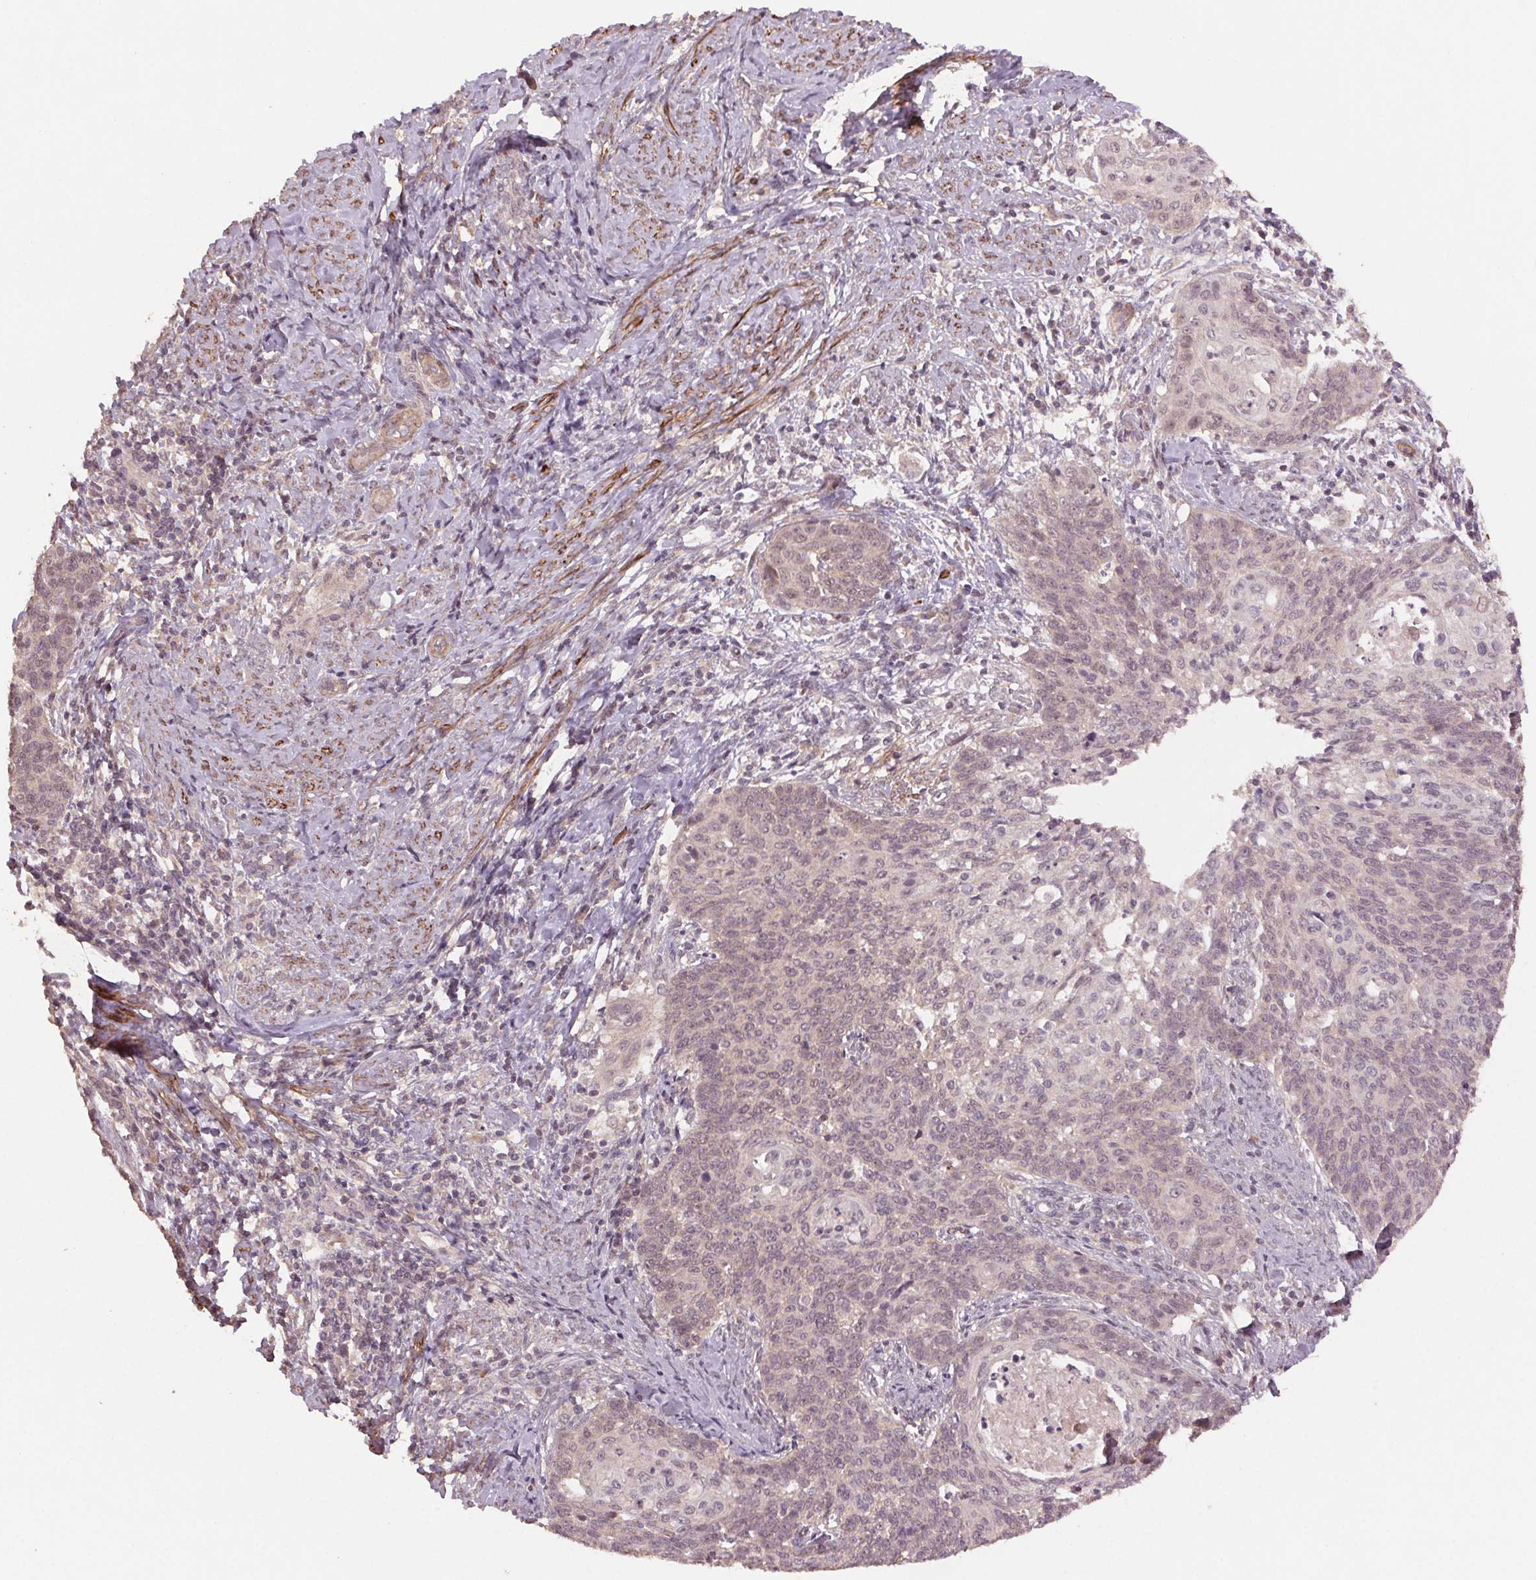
{"staining": {"intensity": "negative", "quantity": "none", "location": "none"}, "tissue": "cervical cancer", "cell_type": "Tumor cells", "image_type": "cancer", "snomed": [{"axis": "morphology", "description": "Normal tissue, NOS"}, {"axis": "morphology", "description": "Squamous cell carcinoma, NOS"}, {"axis": "topography", "description": "Cervix"}], "caption": "DAB immunohistochemical staining of cervical cancer shows no significant staining in tumor cells. The staining is performed using DAB brown chromogen with nuclei counter-stained in using hematoxylin.", "gene": "SMLR1", "patient": {"sex": "female", "age": 39}}